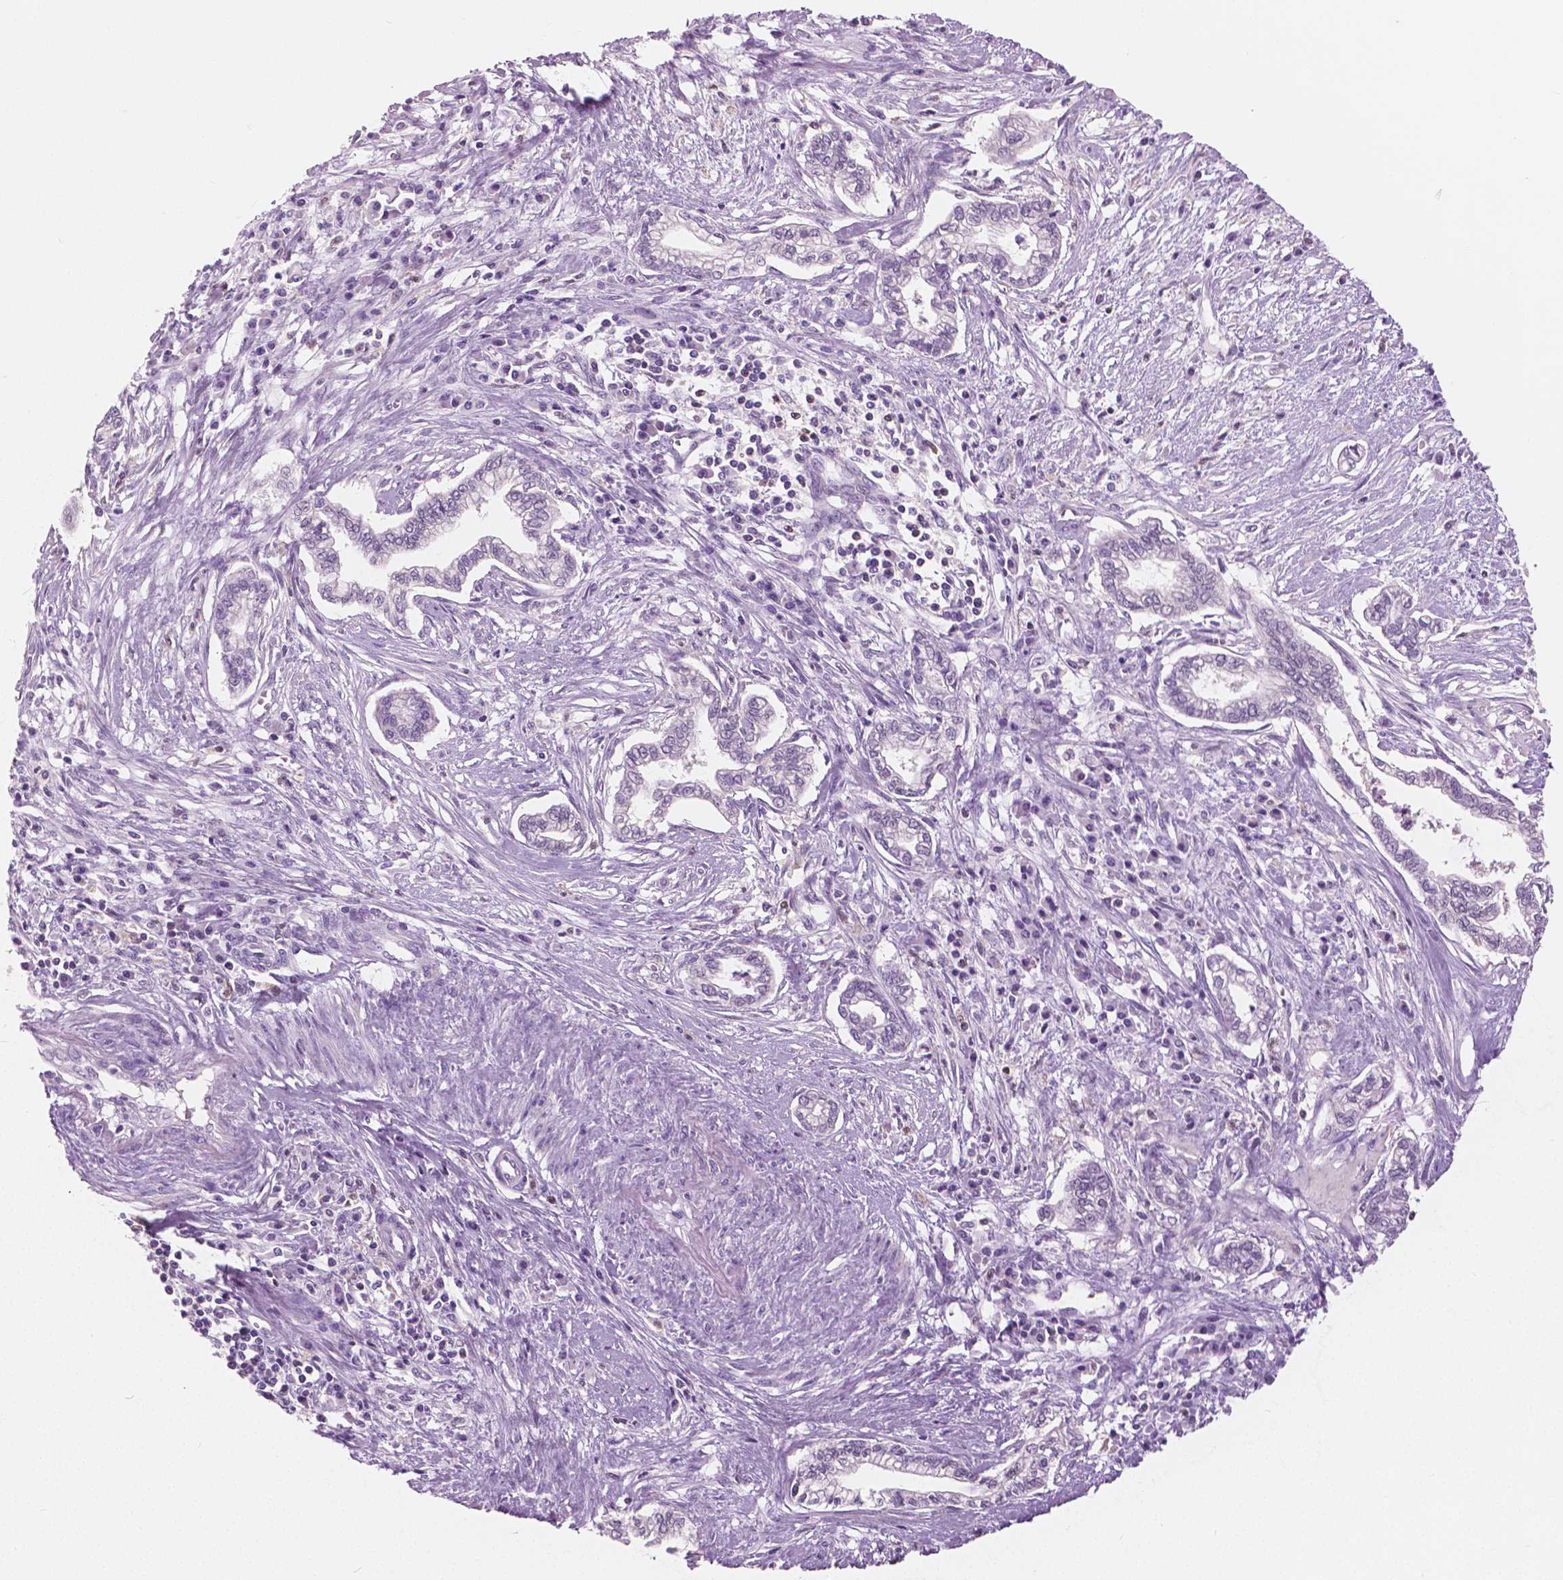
{"staining": {"intensity": "negative", "quantity": "none", "location": "none"}, "tissue": "cervical cancer", "cell_type": "Tumor cells", "image_type": "cancer", "snomed": [{"axis": "morphology", "description": "Adenocarcinoma, NOS"}, {"axis": "topography", "description": "Cervix"}], "caption": "Photomicrograph shows no protein staining in tumor cells of cervical adenocarcinoma tissue.", "gene": "GALM", "patient": {"sex": "female", "age": 62}}